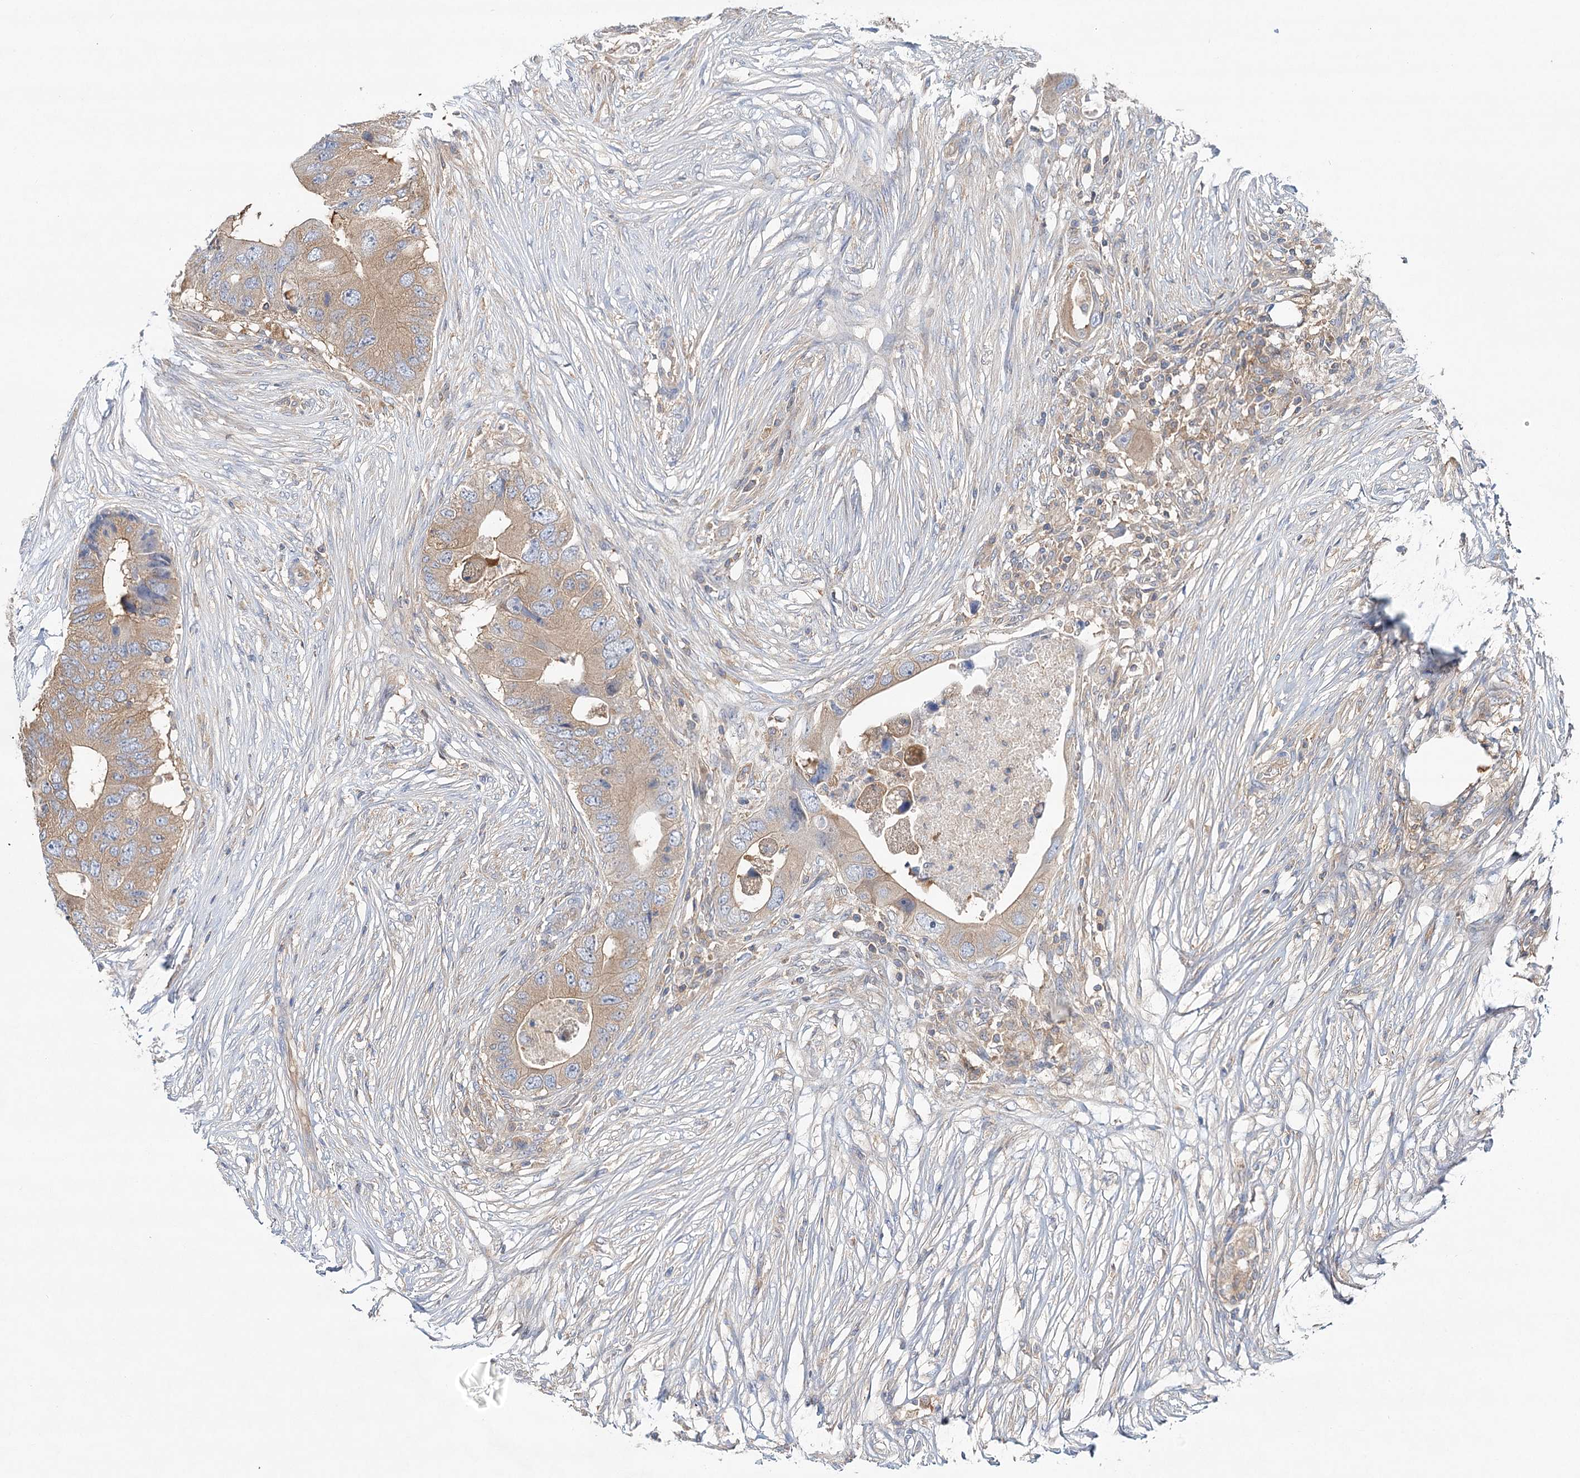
{"staining": {"intensity": "weak", "quantity": "25%-75%", "location": "cytoplasmic/membranous"}, "tissue": "colorectal cancer", "cell_type": "Tumor cells", "image_type": "cancer", "snomed": [{"axis": "morphology", "description": "Adenocarcinoma, NOS"}, {"axis": "topography", "description": "Colon"}], "caption": "Protein analysis of colorectal cancer tissue displays weak cytoplasmic/membranous expression in about 25%-75% of tumor cells.", "gene": "ABRAXAS2", "patient": {"sex": "male", "age": 71}}